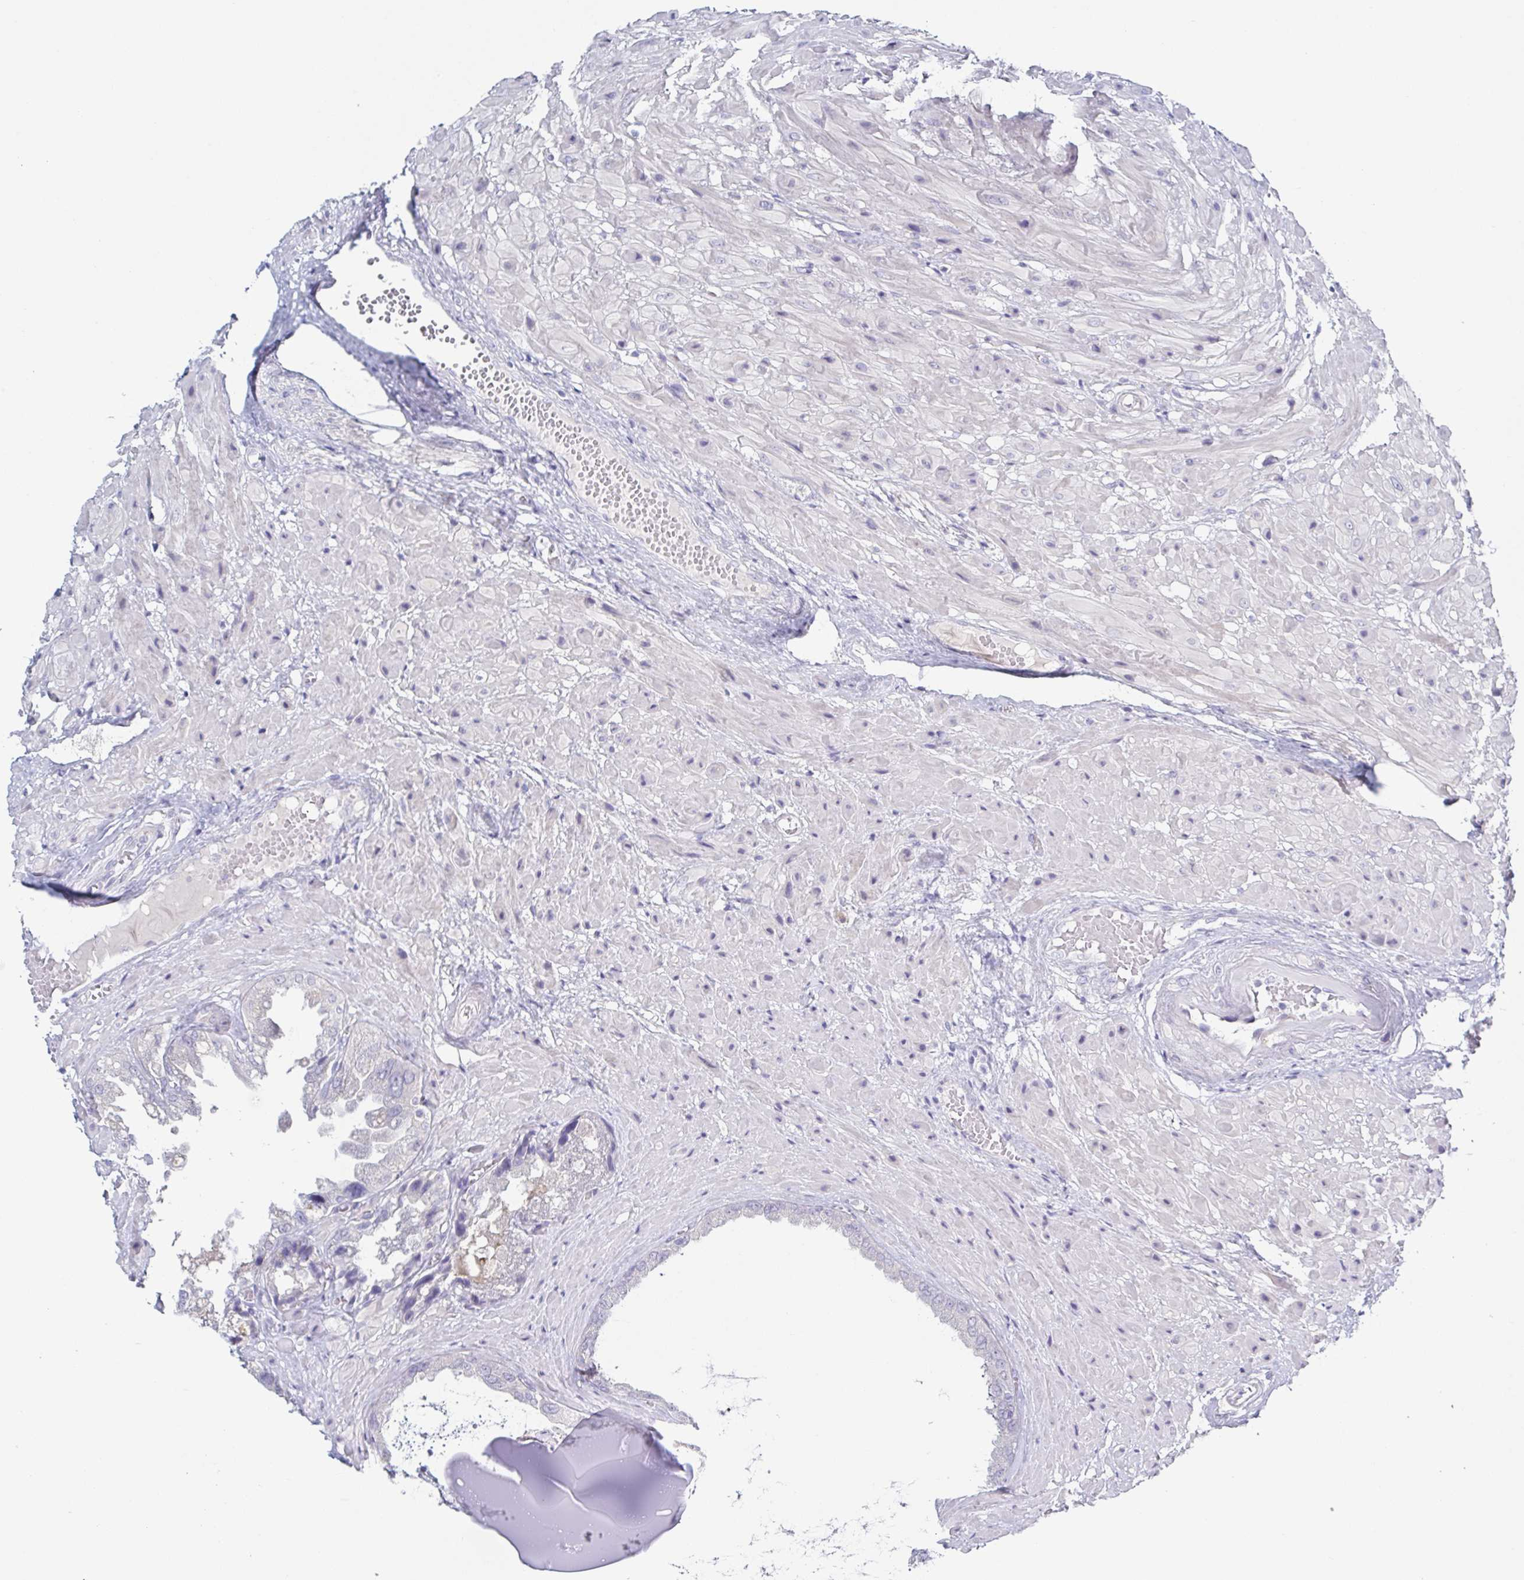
{"staining": {"intensity": "weak", "quantity": "<25%", "location": "cytoplasmic/membranous"}, "tissue": "seminal vesicle", "cell_type": "Glandular cells", "image_type": "normal", "snomed": [{"axis": "morphology", "description": "Normal tissue, NOS"}, {"axis": "topography", "description": "Seminal veicle"}], "caption": "This histopathology image is of unremarkable seminal vesicle stained with immunohistochemistry (IHC) to label a protein in brown with the nuclei are counter-stained blue. There is no expression in glandular cells.", "gene": "HTR2A", "patient": {"sex": "male", "age": 55}}